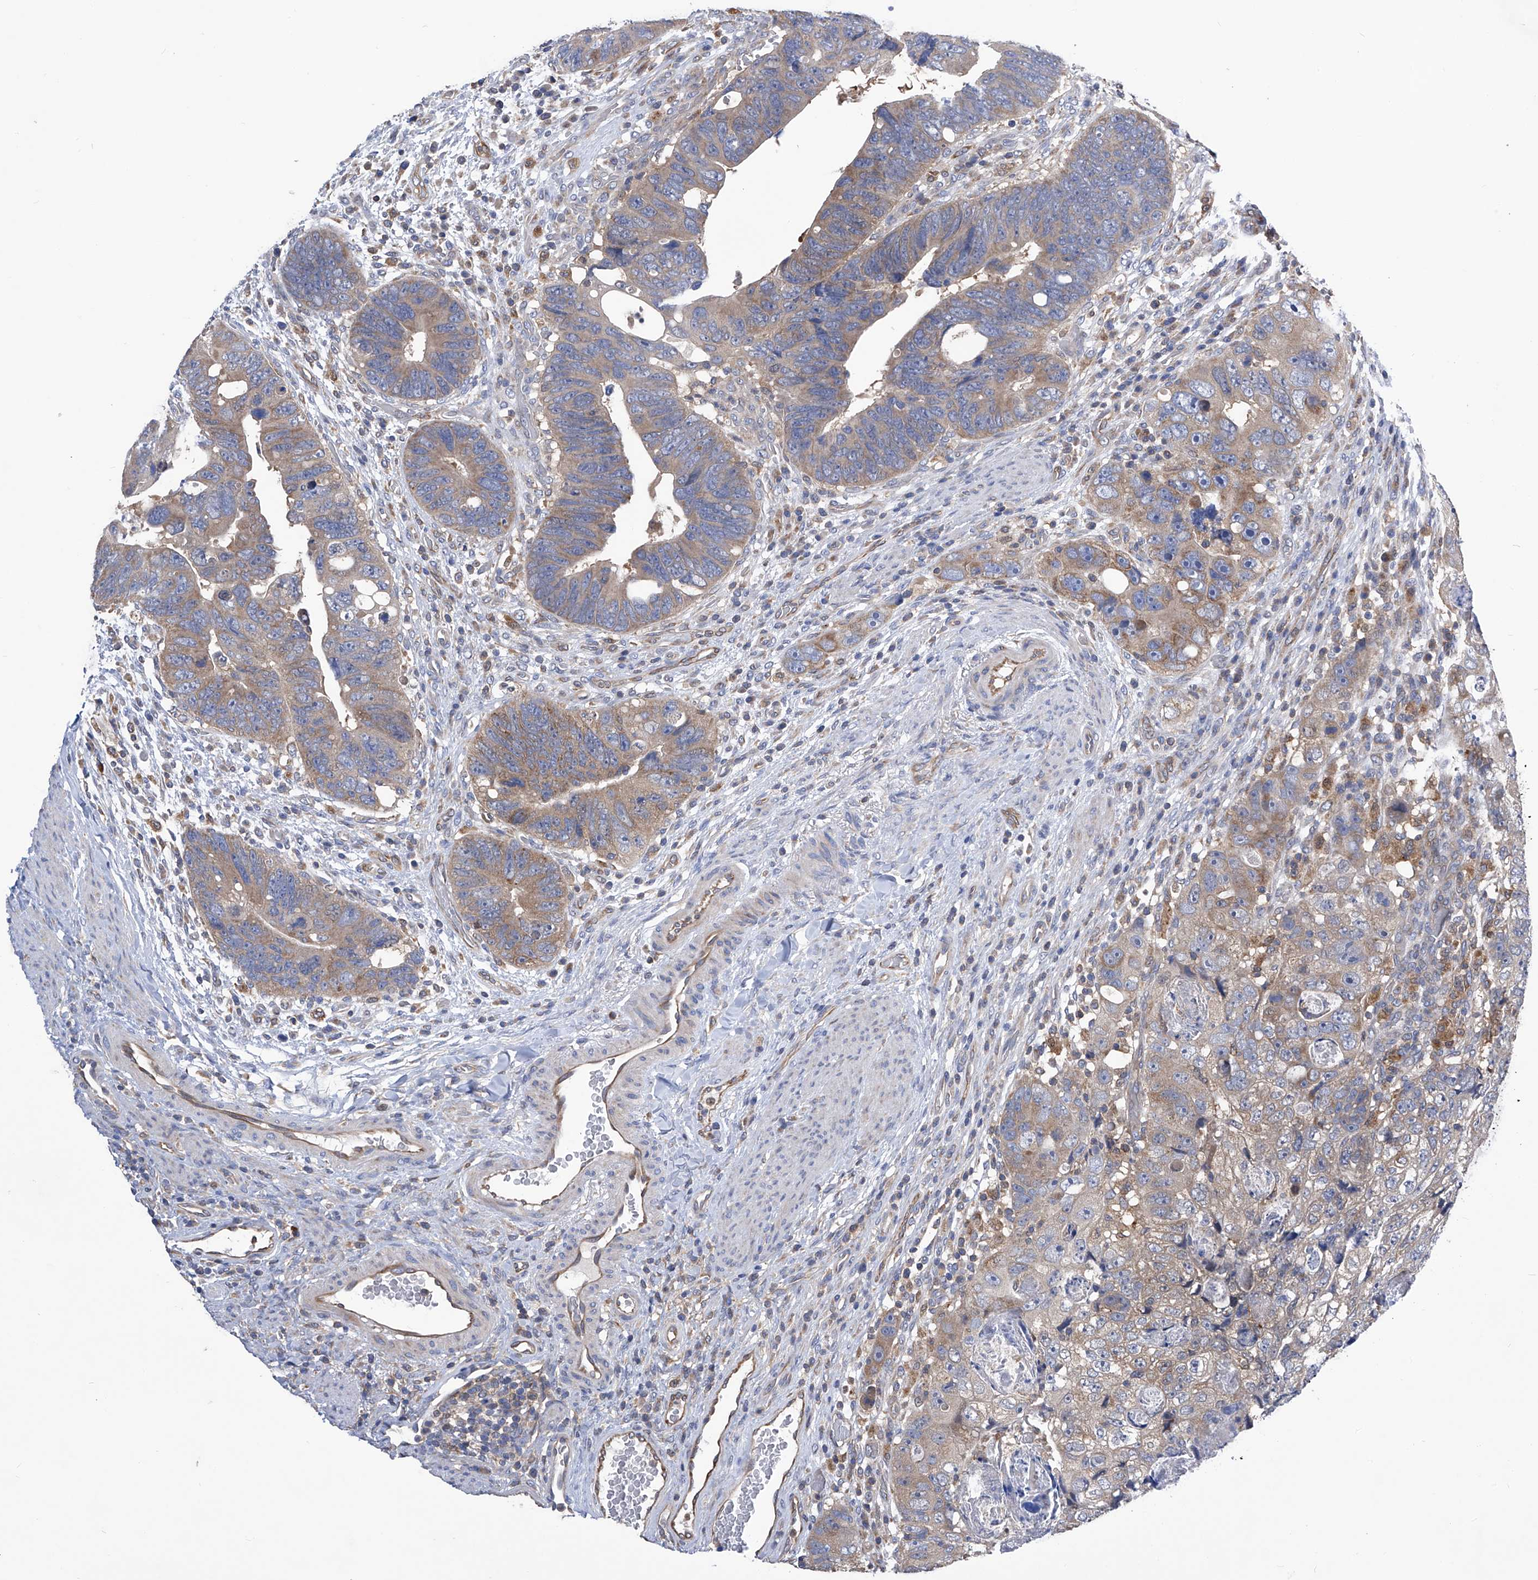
{"staining": {"intensity": "moderate", "quantity": "25%-75%", "location": "cytoplasmic/membranous"}, "tissue": "colorectal cancer", "cell_type": "Tumor cells", "image_type": "cancer", "snomed": [{"axis": "morphology", "description": "Adenocarcinoma, NOS"}, {"axis": "topography", "description": "Rectum"}], "caption": "Colorectal adenocarcinoma stained with a brown dye shows moderate cytoplasmic/membranous positive expression in approximately 25%-75% of tumor cells.", "gene": "SPATA20", "patient": {"sex": "male", "age": 59}}